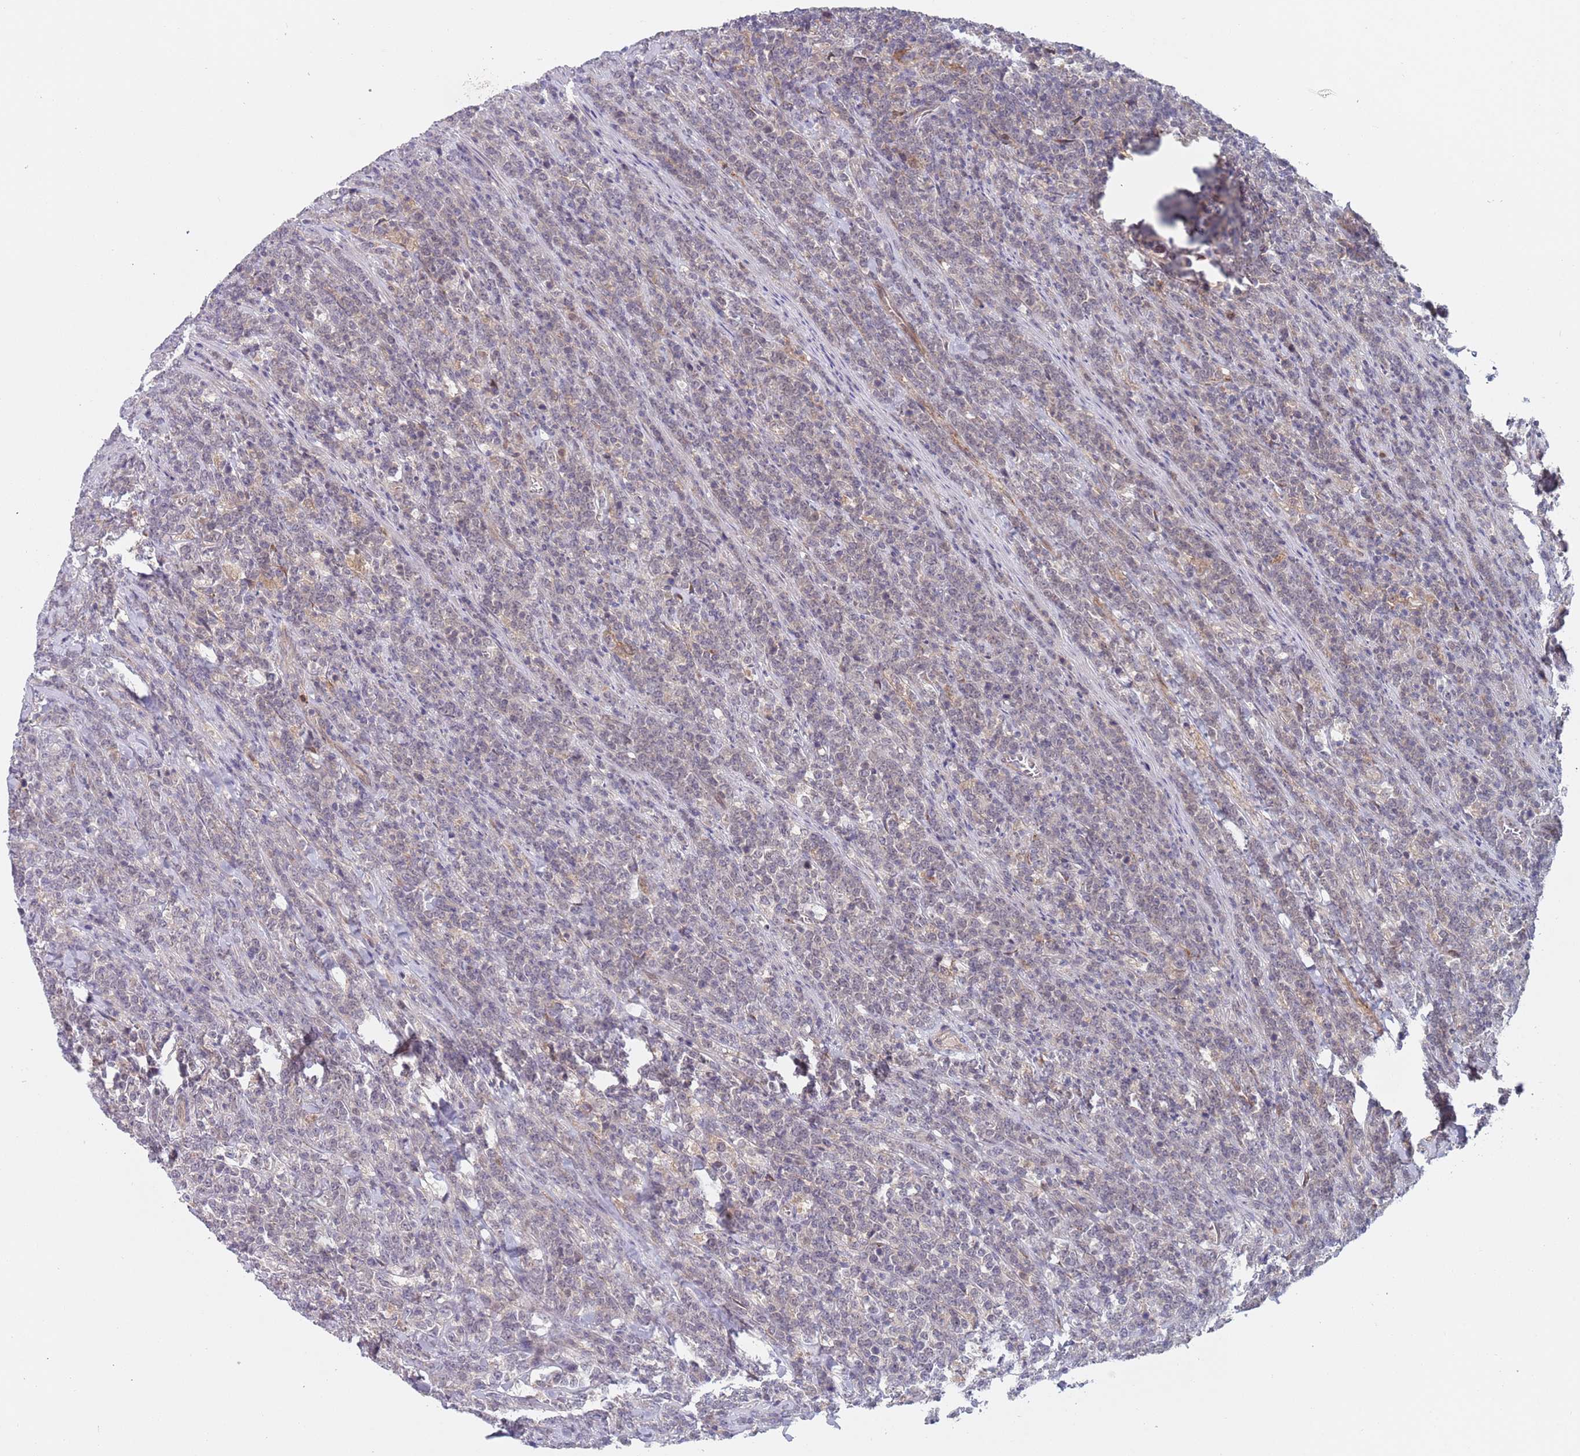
{"staining": {"intensity": "negative", "quantity": "none", "location": "none"}, "tissue": "lymphoma", "cell_type": "Tumor cells", "image_type": "cancer", "snomed": [{"axis": "morphology", "description": "Malignant lymphoma, non-Hodgkin's type, High grade"}, {"axis": "topography", "description": "Small intestine"}], "caption": "A histopathology image of human lymphoma is negative for staining in tumor cells.", "gene": "ZNF140", "patient": {"sex": "male", "age": 8}}